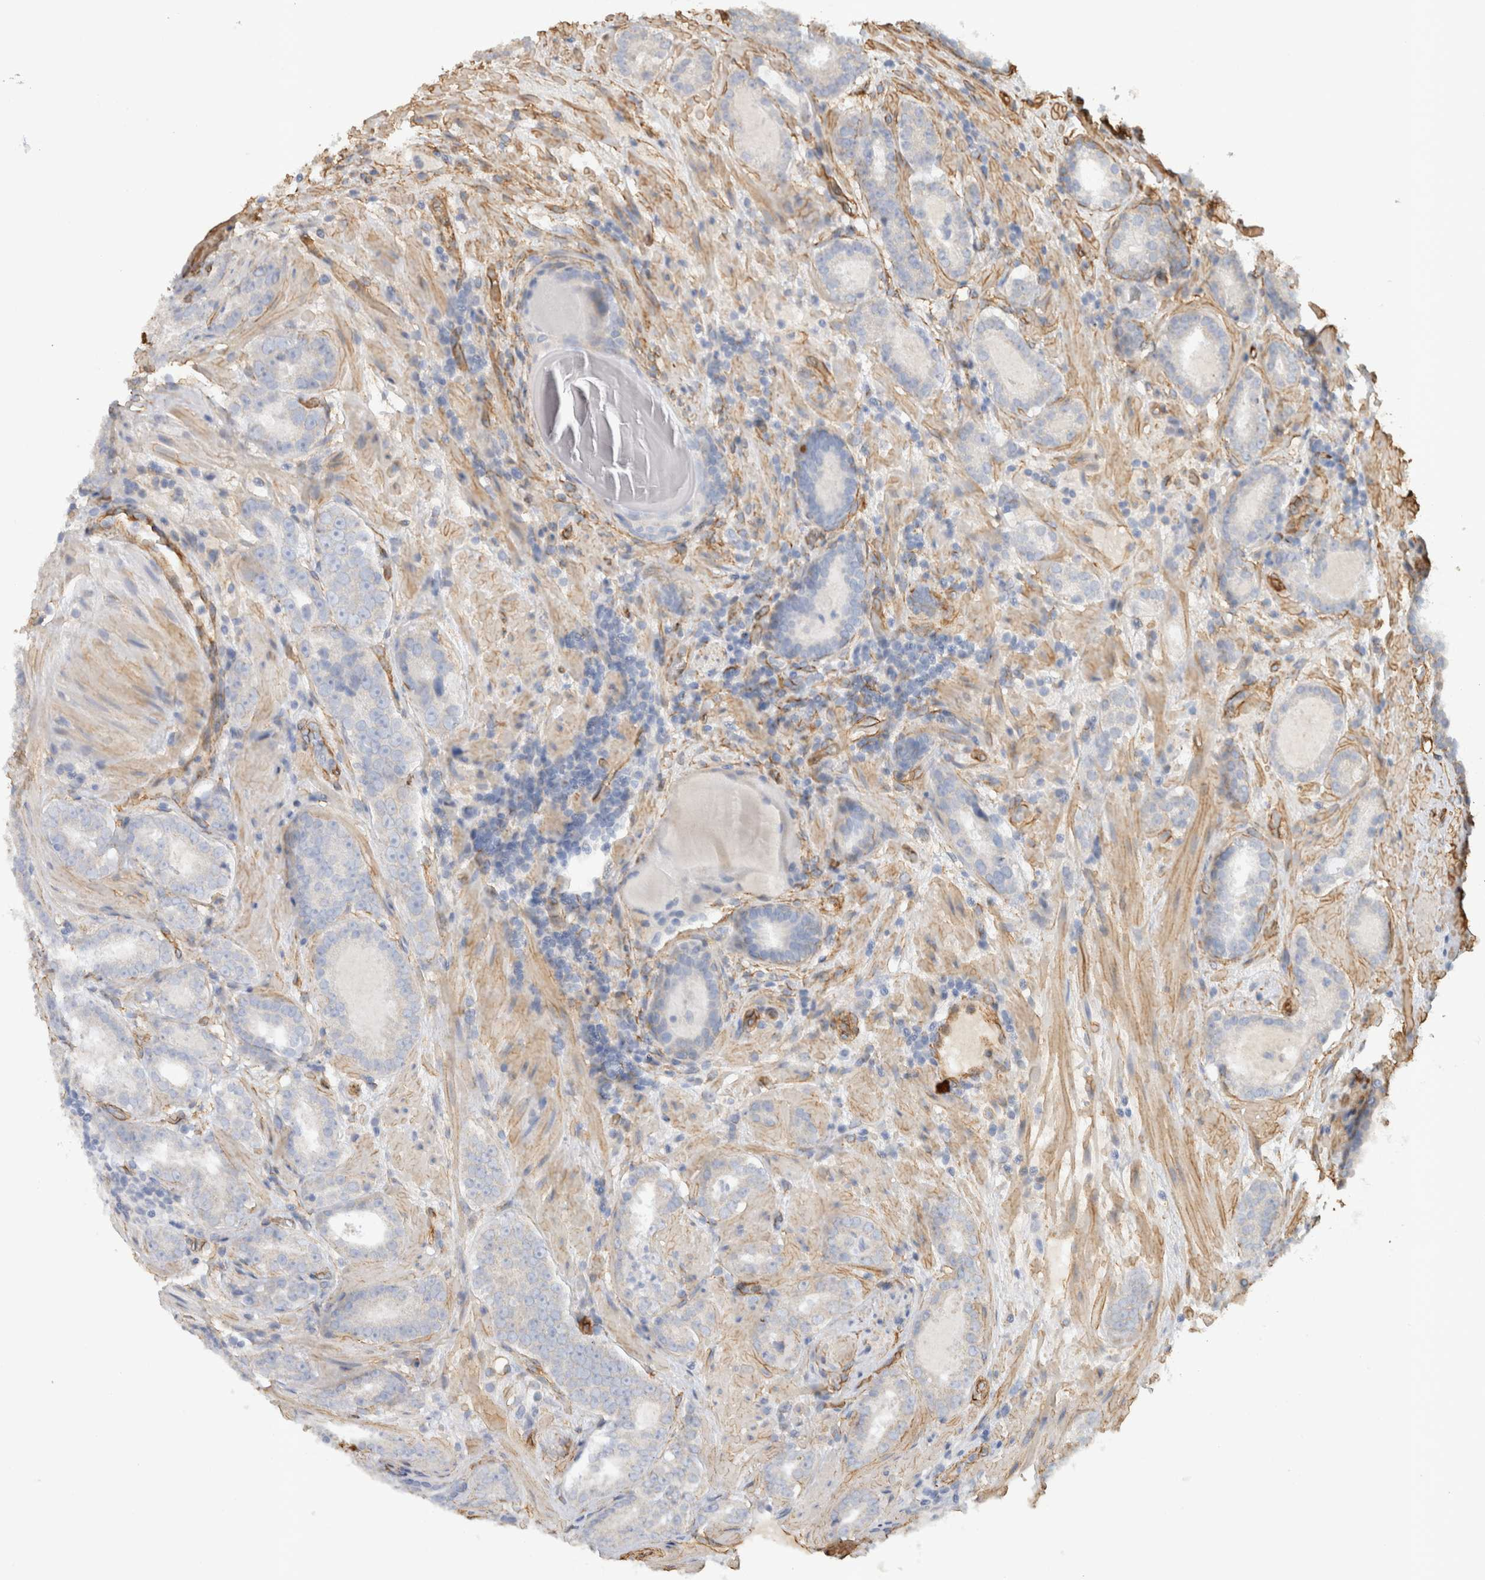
{"staining": {"intensity": "negative", "quantity": "none", "location": "none"}, "tissue": "prostate cancer", "cell_type": "Tumor cells", "image_type": "cancer", "snomed": [{"axis": "morphology", "description": "Adenocarcinoma, Low grade"}, {"axis": "topography", "description": "Prostate"}], "caption": "Photomicrograph shows no protein positivity in tumor cells of prostate cancer (low-grade adenocarcinoma) tissue.", "gene": "JMJD4", "patient": {"sex": "male", "age": 69}}